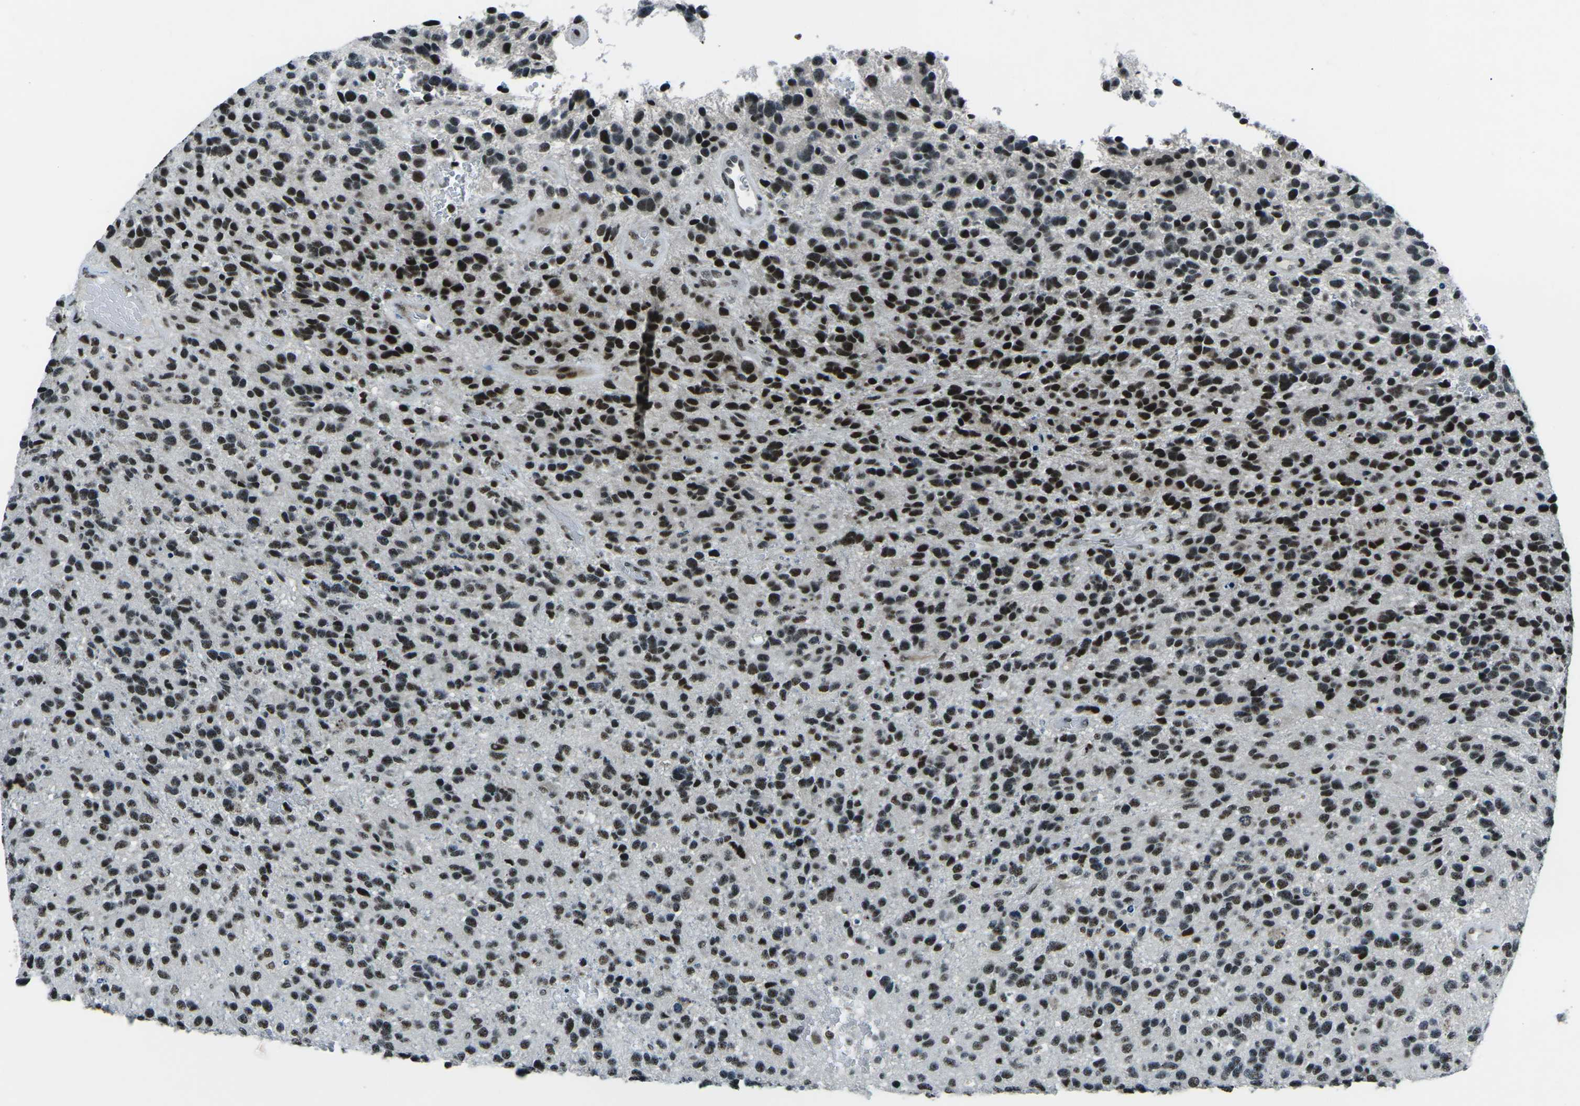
{"staining": {"intensity": "strong", "quantity": ">75%", "location": "nuclear"}, "tissue": "glioma", "cell_type": "Tumor cells", "image_type": "cancer", "snomed": [{"axis": "morphology", "description": "Glioma, malignant, High grade"}, {"axis": "topography", "description": "Brain"}], "caption": "A high amount of strong nuclear expression is present in approximately >75% of tumor cells in glioma tissue.", "gene": "RBL2", "patient": {"sex": "female", "age": 58}}